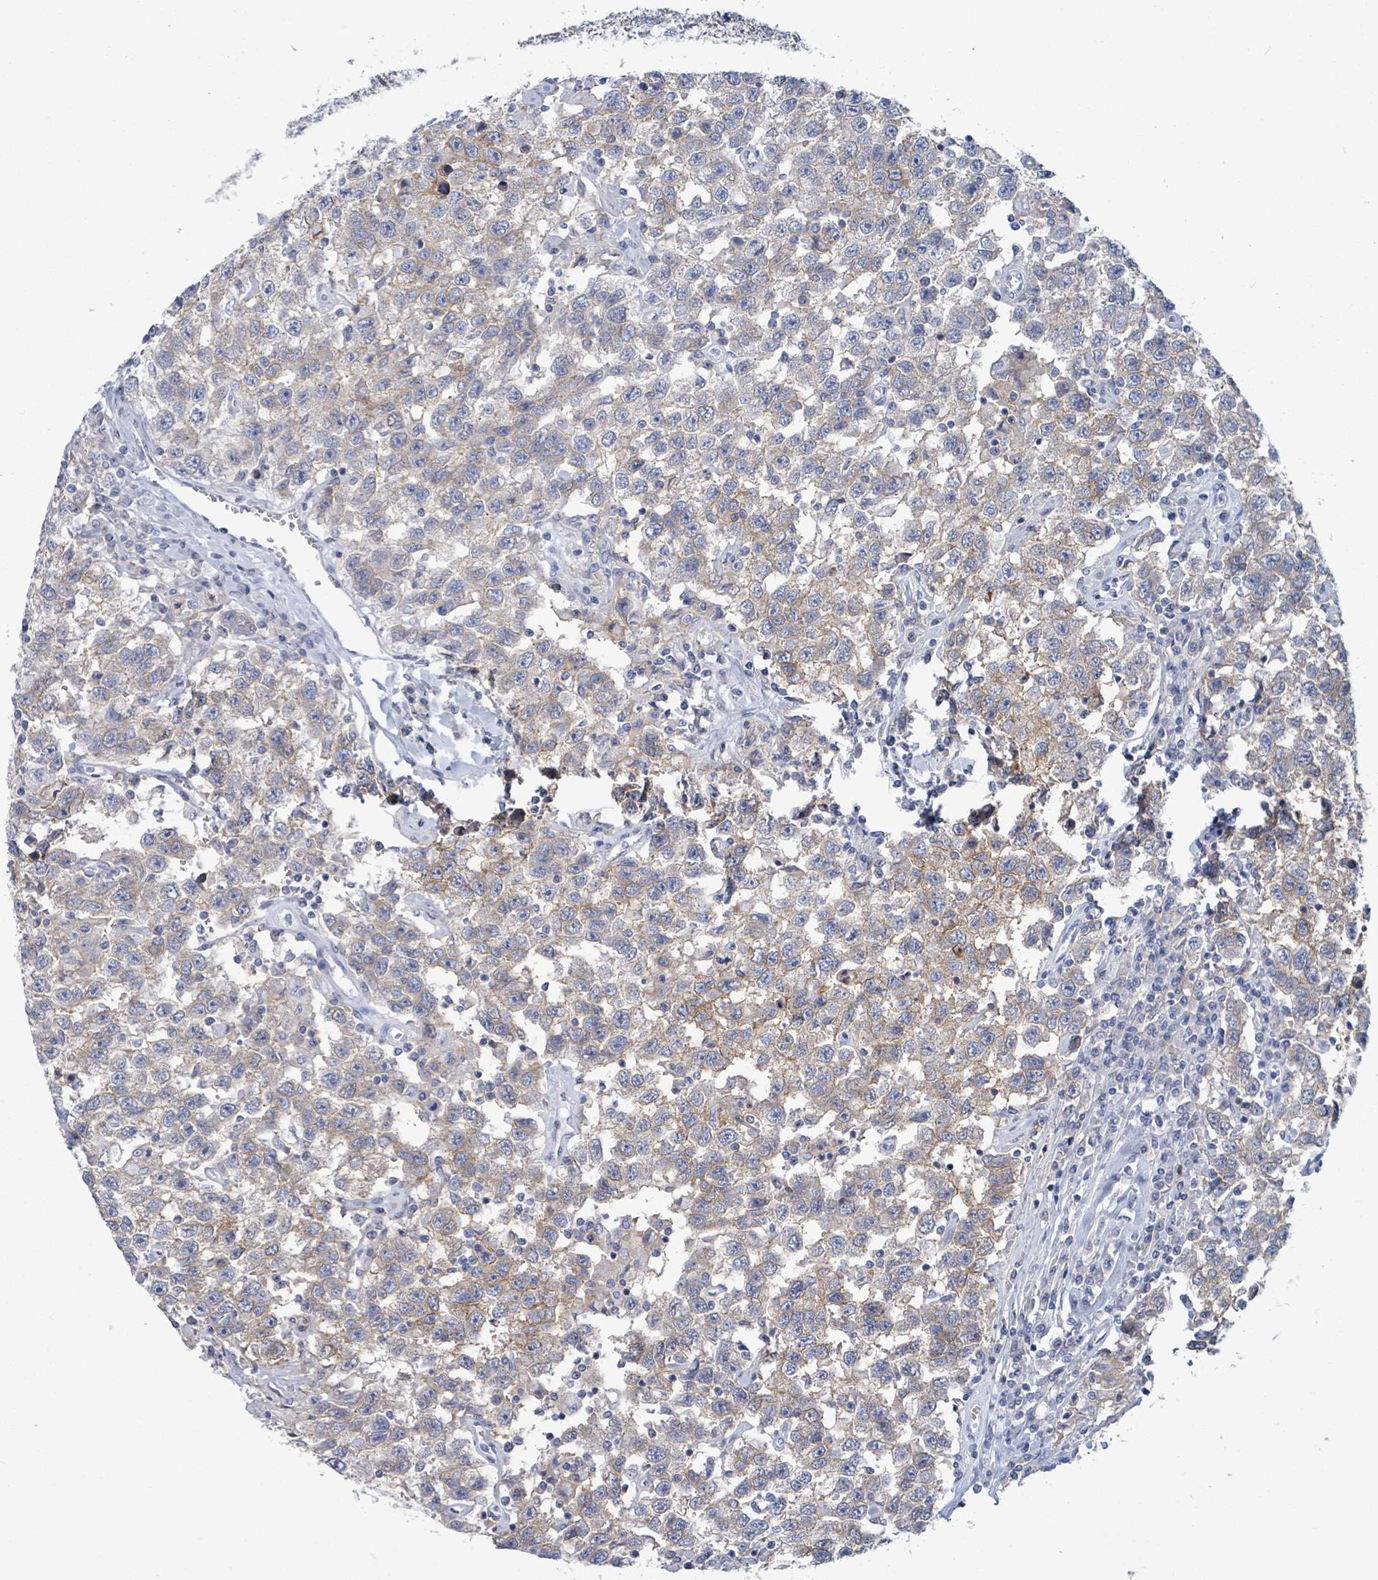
{"staining": {"intensity": "weak", "quantity": "<25%", "location": "cytoplasmic/membranous"}, "tissue": "testis cancer", "cell_type": "Tumor cells", "image_type": "cancer", "snomed": [{"axis": "morphology", "description": "Seminoma, NOS"}, {"axis": "topography", "description": "Testis"}], "caption": "A micrograph of testis cancer (seminoma) stained for a protein reveals no brown staining in tumor cells. (DAB (3,3'-diaminobenzidine) immunohistochemistry (IHC) with hematoxylin counter stain).", "gene": "BSG", "patient": {"sex": "male", "age": 41}}